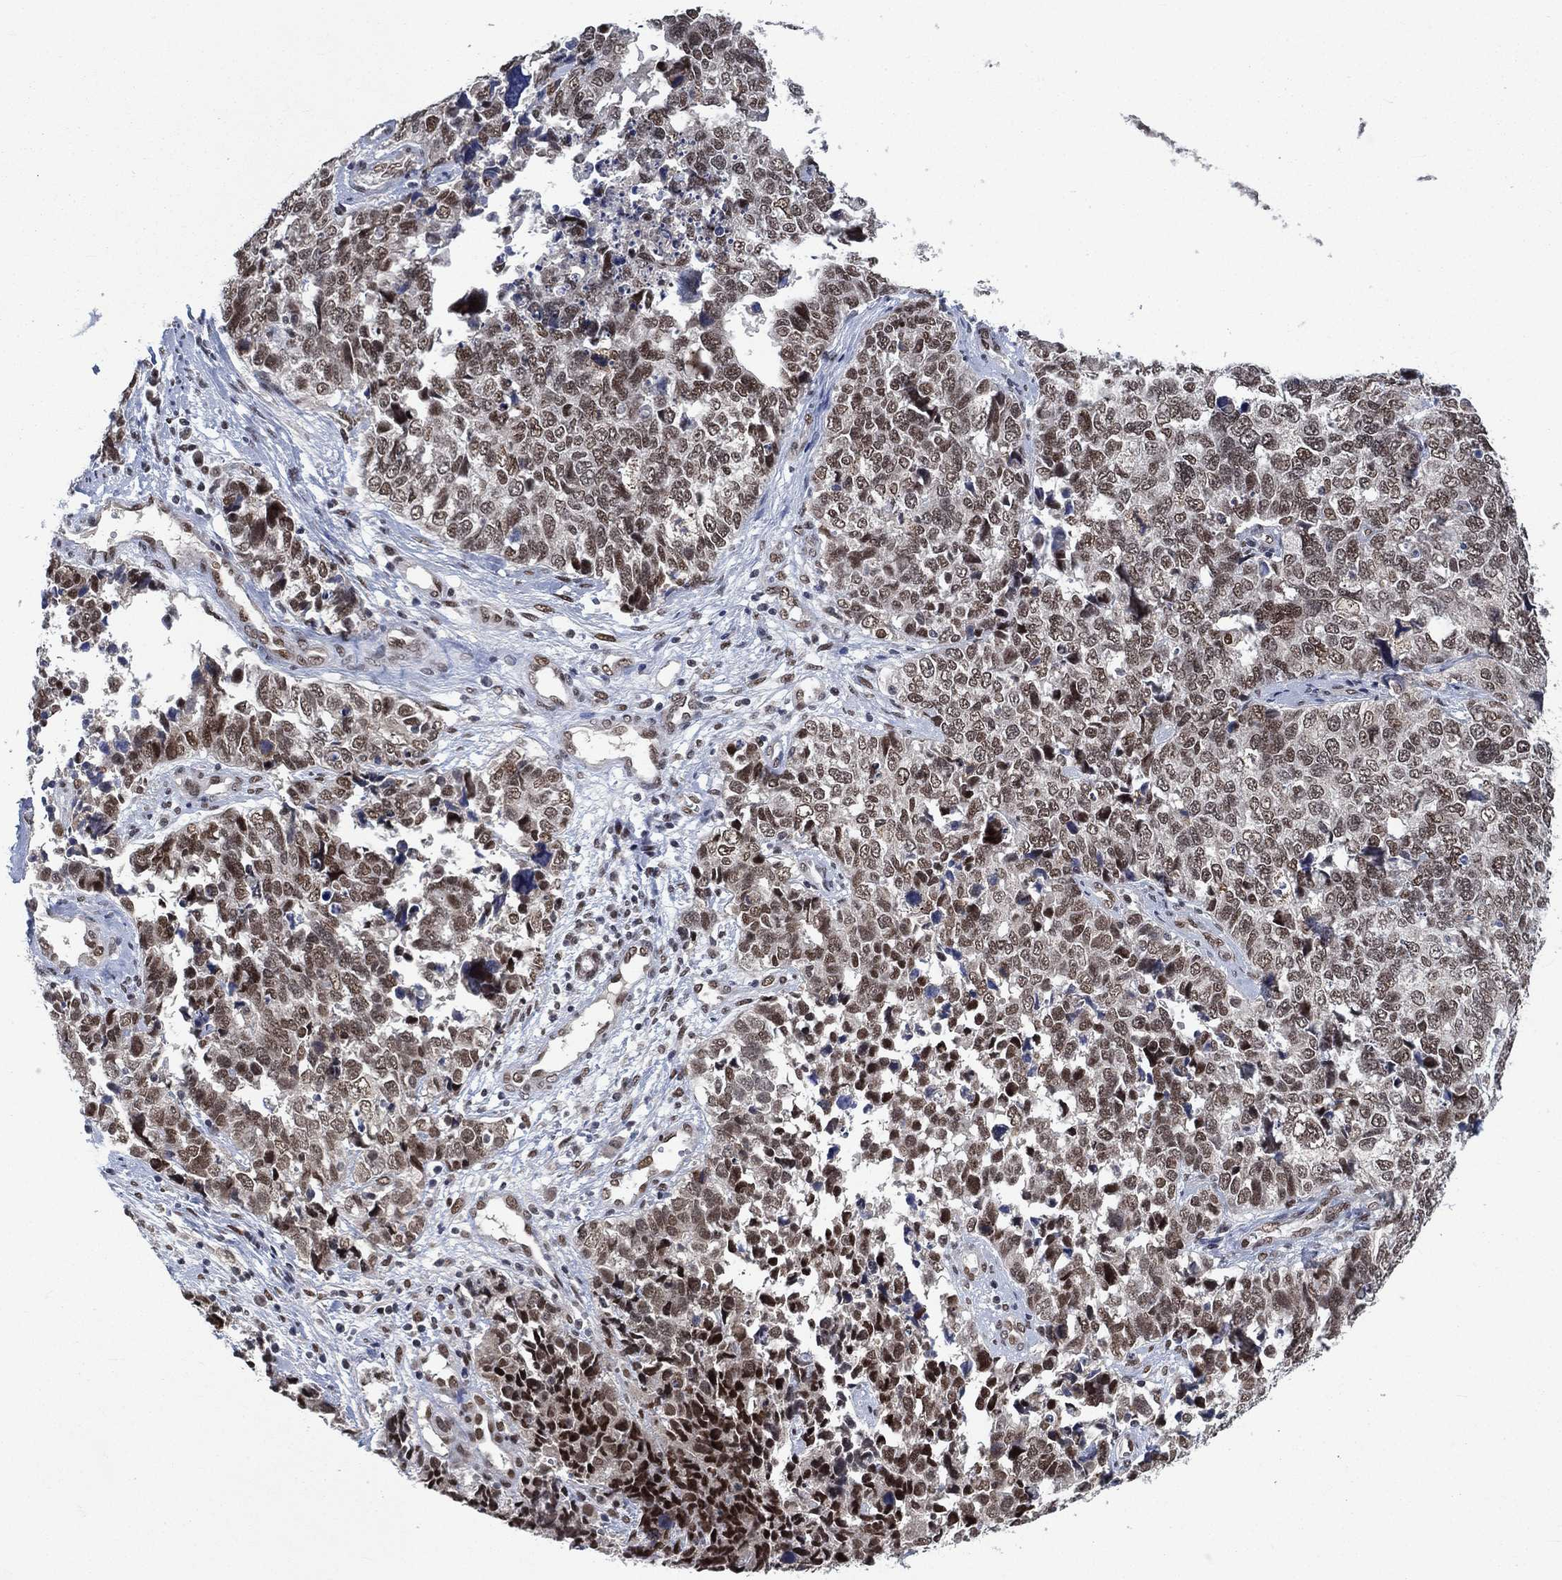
{"staining": {"intensity": "moderate", "quantity": ">75%", "location": "nuclear"}, "tissue": "cervical cancer", "cell_type": "Tumor cells", "image_type": "cancer", "snomed": [{"axis": "morphology", "description": "Squamous cell carcinoma, NOS"}, {"axis": "topography", "description": "Cervix"}], "caption": "Moderate nuclear positivity for a protein is identified in approximately >75% of tumor cells of cervical cancer (squamous cell carcinoma) using immunohistochemistry (IHC).", "gene": "YLPM1", "patient": {"sex": "female", "age": 63}}